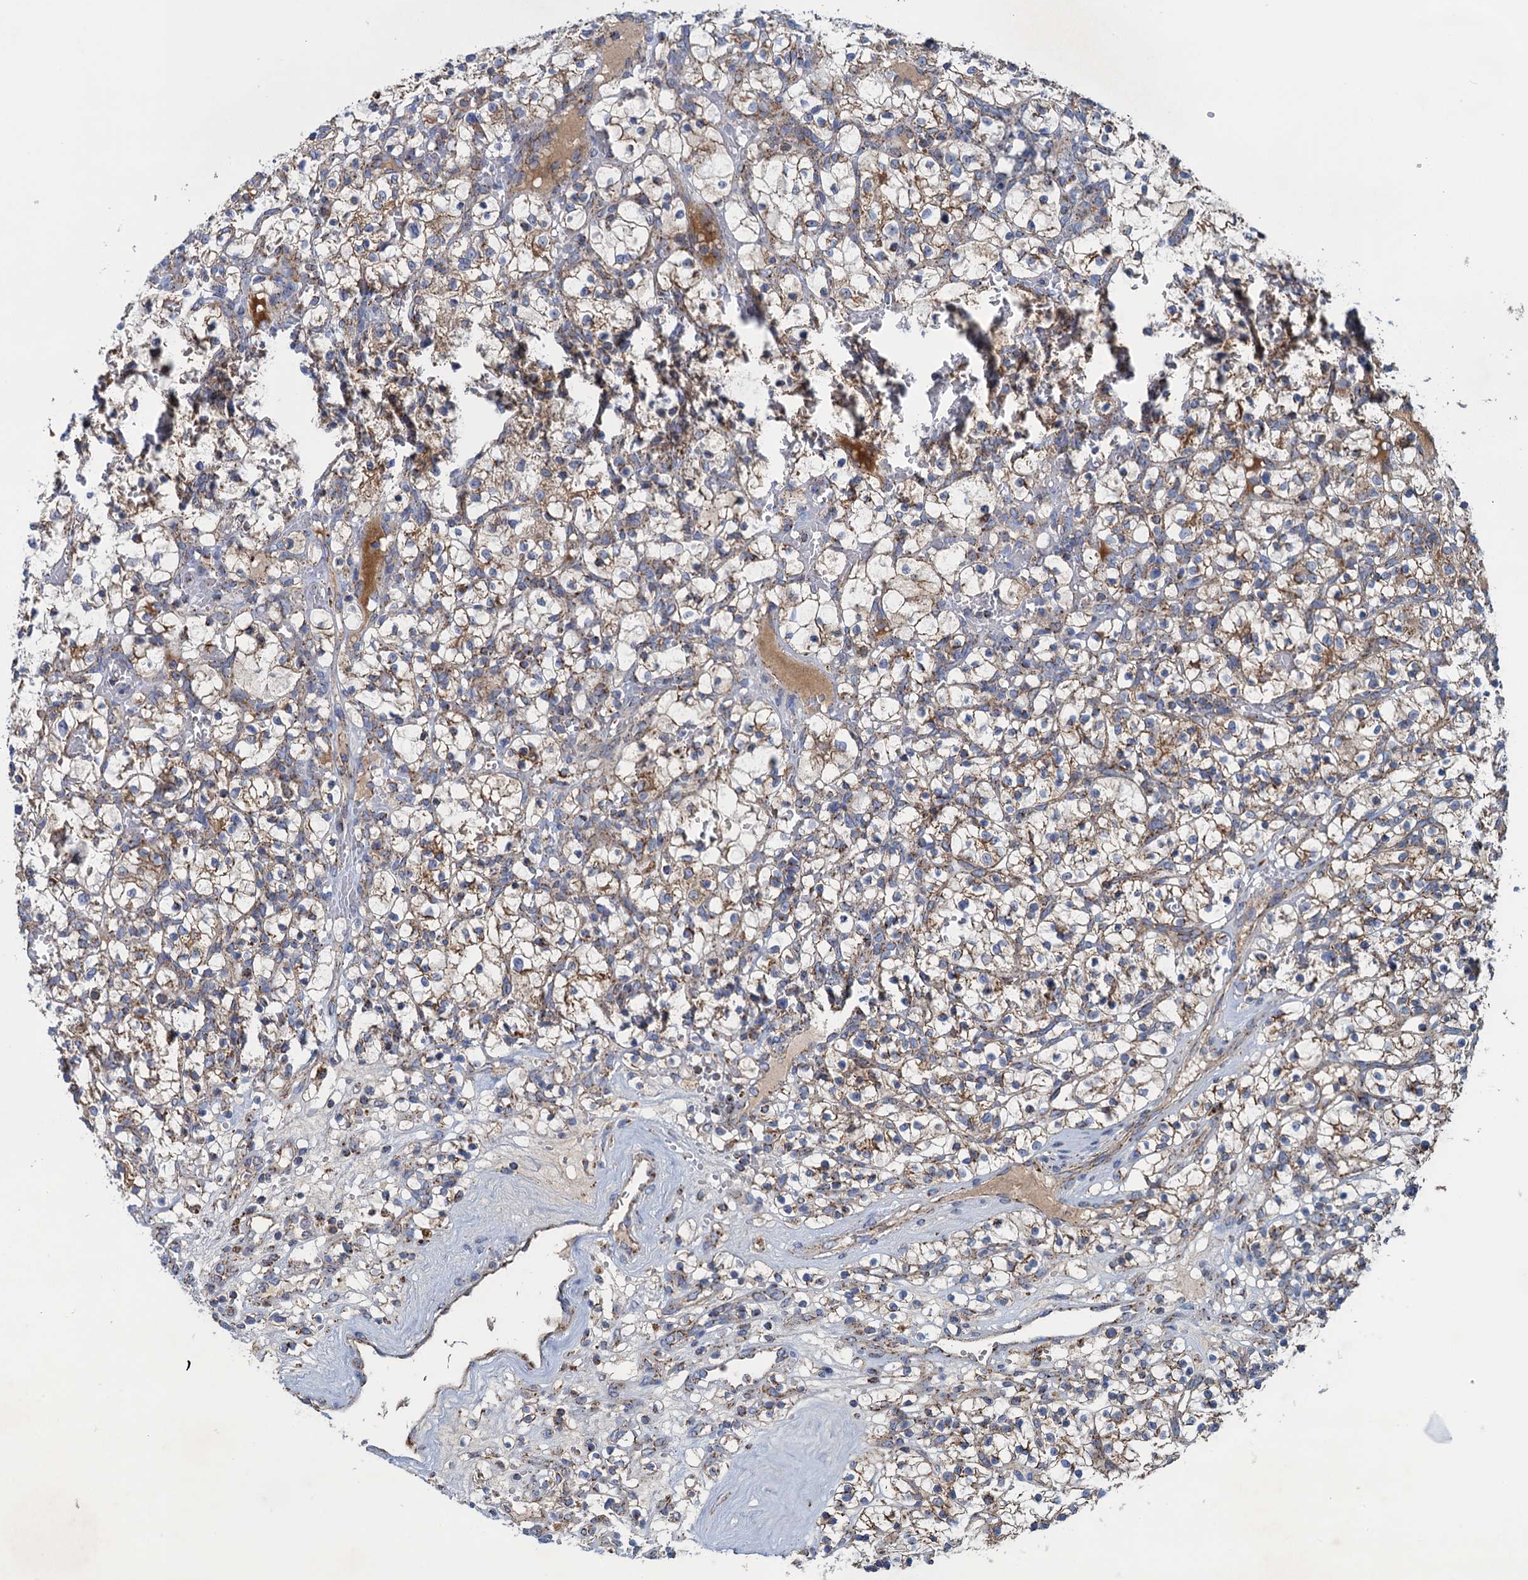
{"staining": {"intensity": "moderate", "quantity": ">75%", "location": "cytoplasmic/membranous"}, "tissue": "renal cancer", "cell_type": "Tumor cells", "image_type": "cancer", "snomed": [{"axis": "morphology", "description": "Adenocarcinoma, NOS"}, {"axis": "topography", "description": "Kidney"}], "caption": "Renal adenocarcinoma stained for a protein (brown) reveals moderate cytoplasmic/membranous positive staining in about >75% of tumor cells.", "gene": "GTPBP3", "patient": {"sex": "female", "age": 57}}